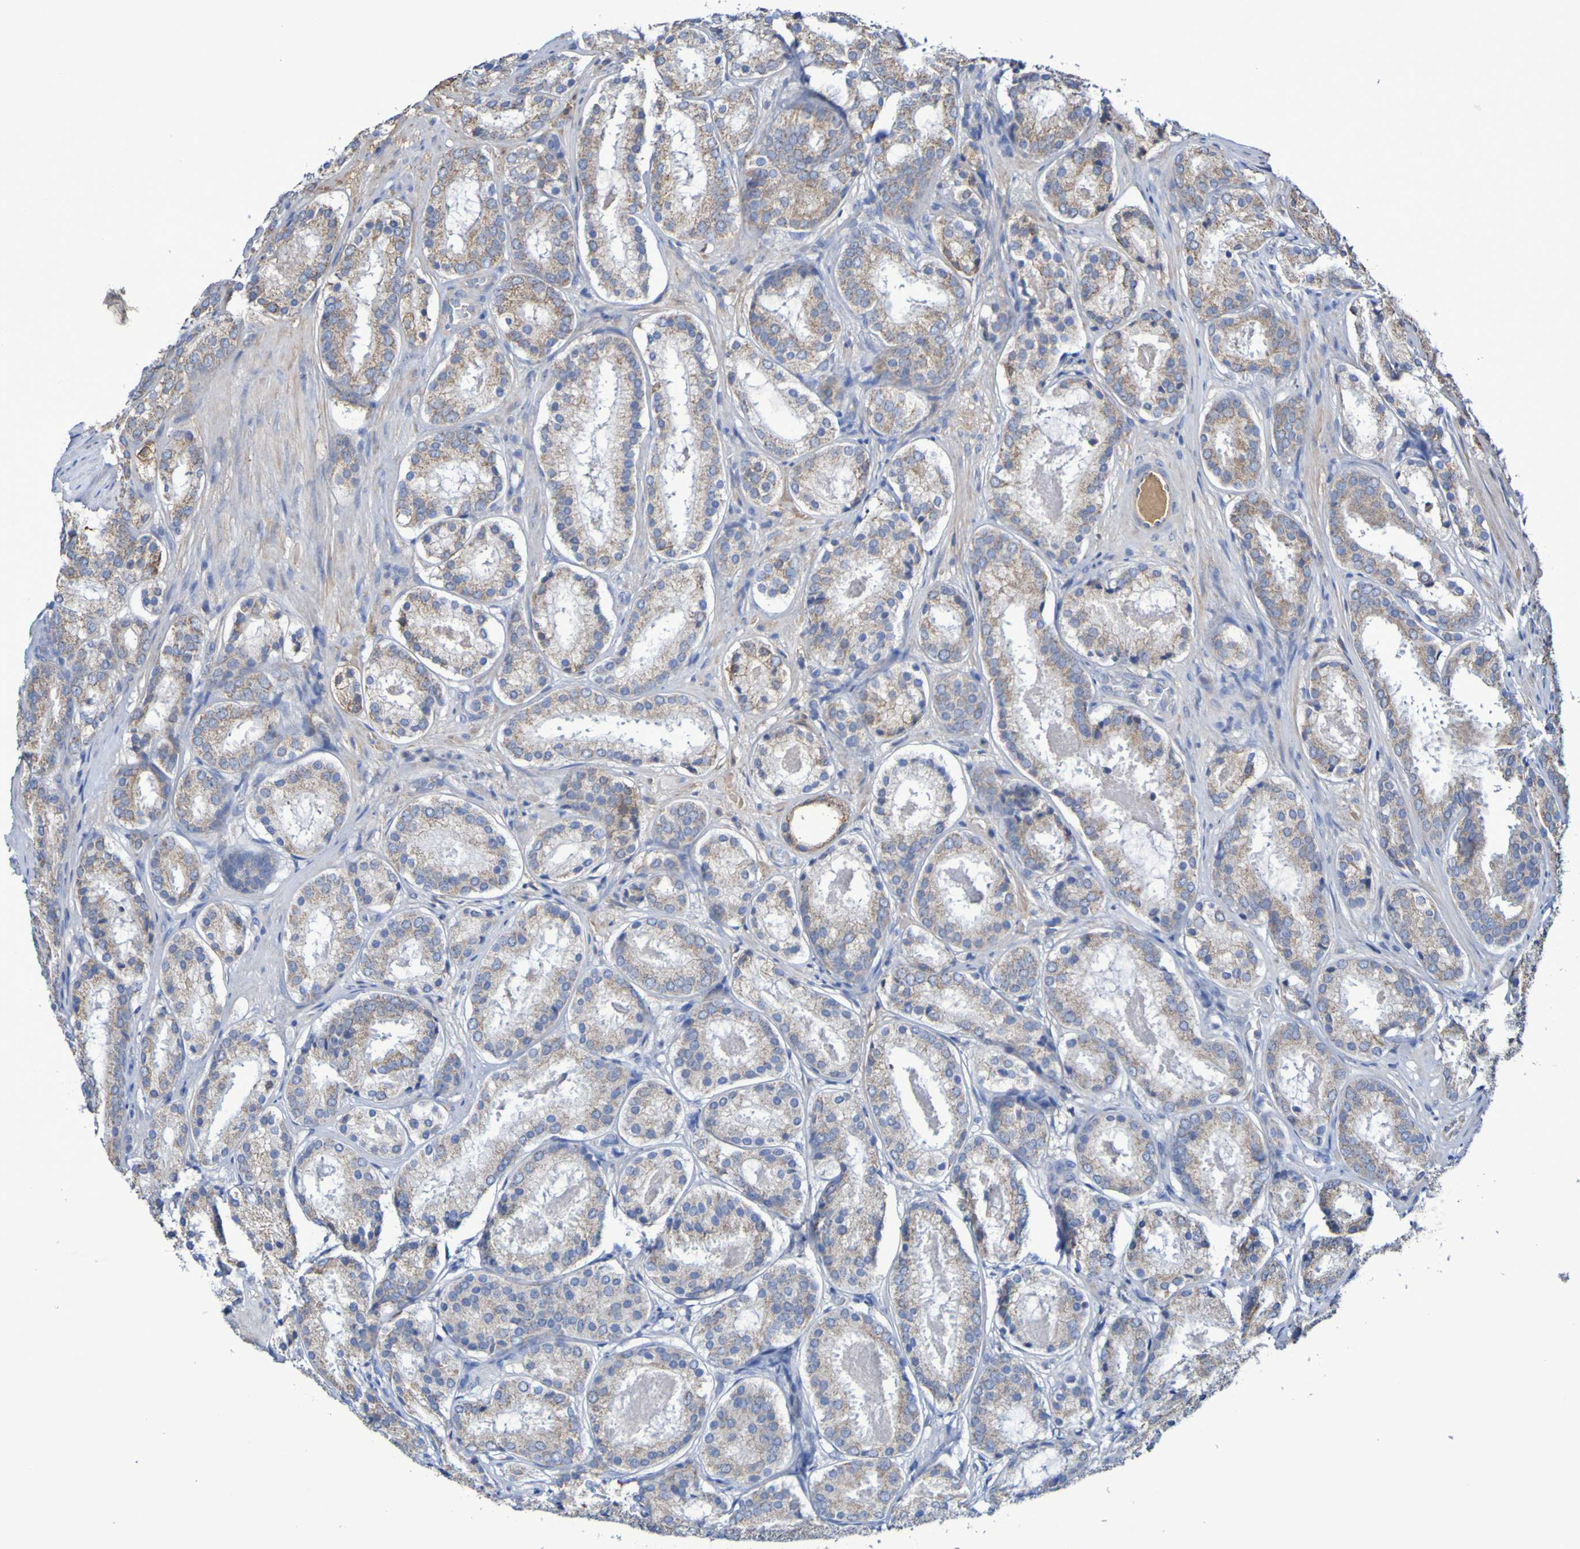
{"staining": {"intensity": "weak", "quantity": ">75%", "location": "cytoplasmic/membranous"}, "tissue": "prostate cancer", "cell_type": "Tumor cells", "image_type": "cancer", "snomed": [{"axis": "morphology", "description": "Adenocarcinoma, Low grade"}, {"axis": "topography", "description": "Prostate"}], "caption": "A photomicrograph of prostate cancer (adenocarcinoma (low-grade)) stained for a protein shows weak cytoplasmic/membranous brown staining in tumor cells. The protein is shown in brown color, while the nuclei are stained blue.", "gene": "CNTN2", "patient": {"sex": "male", "age": 69}}